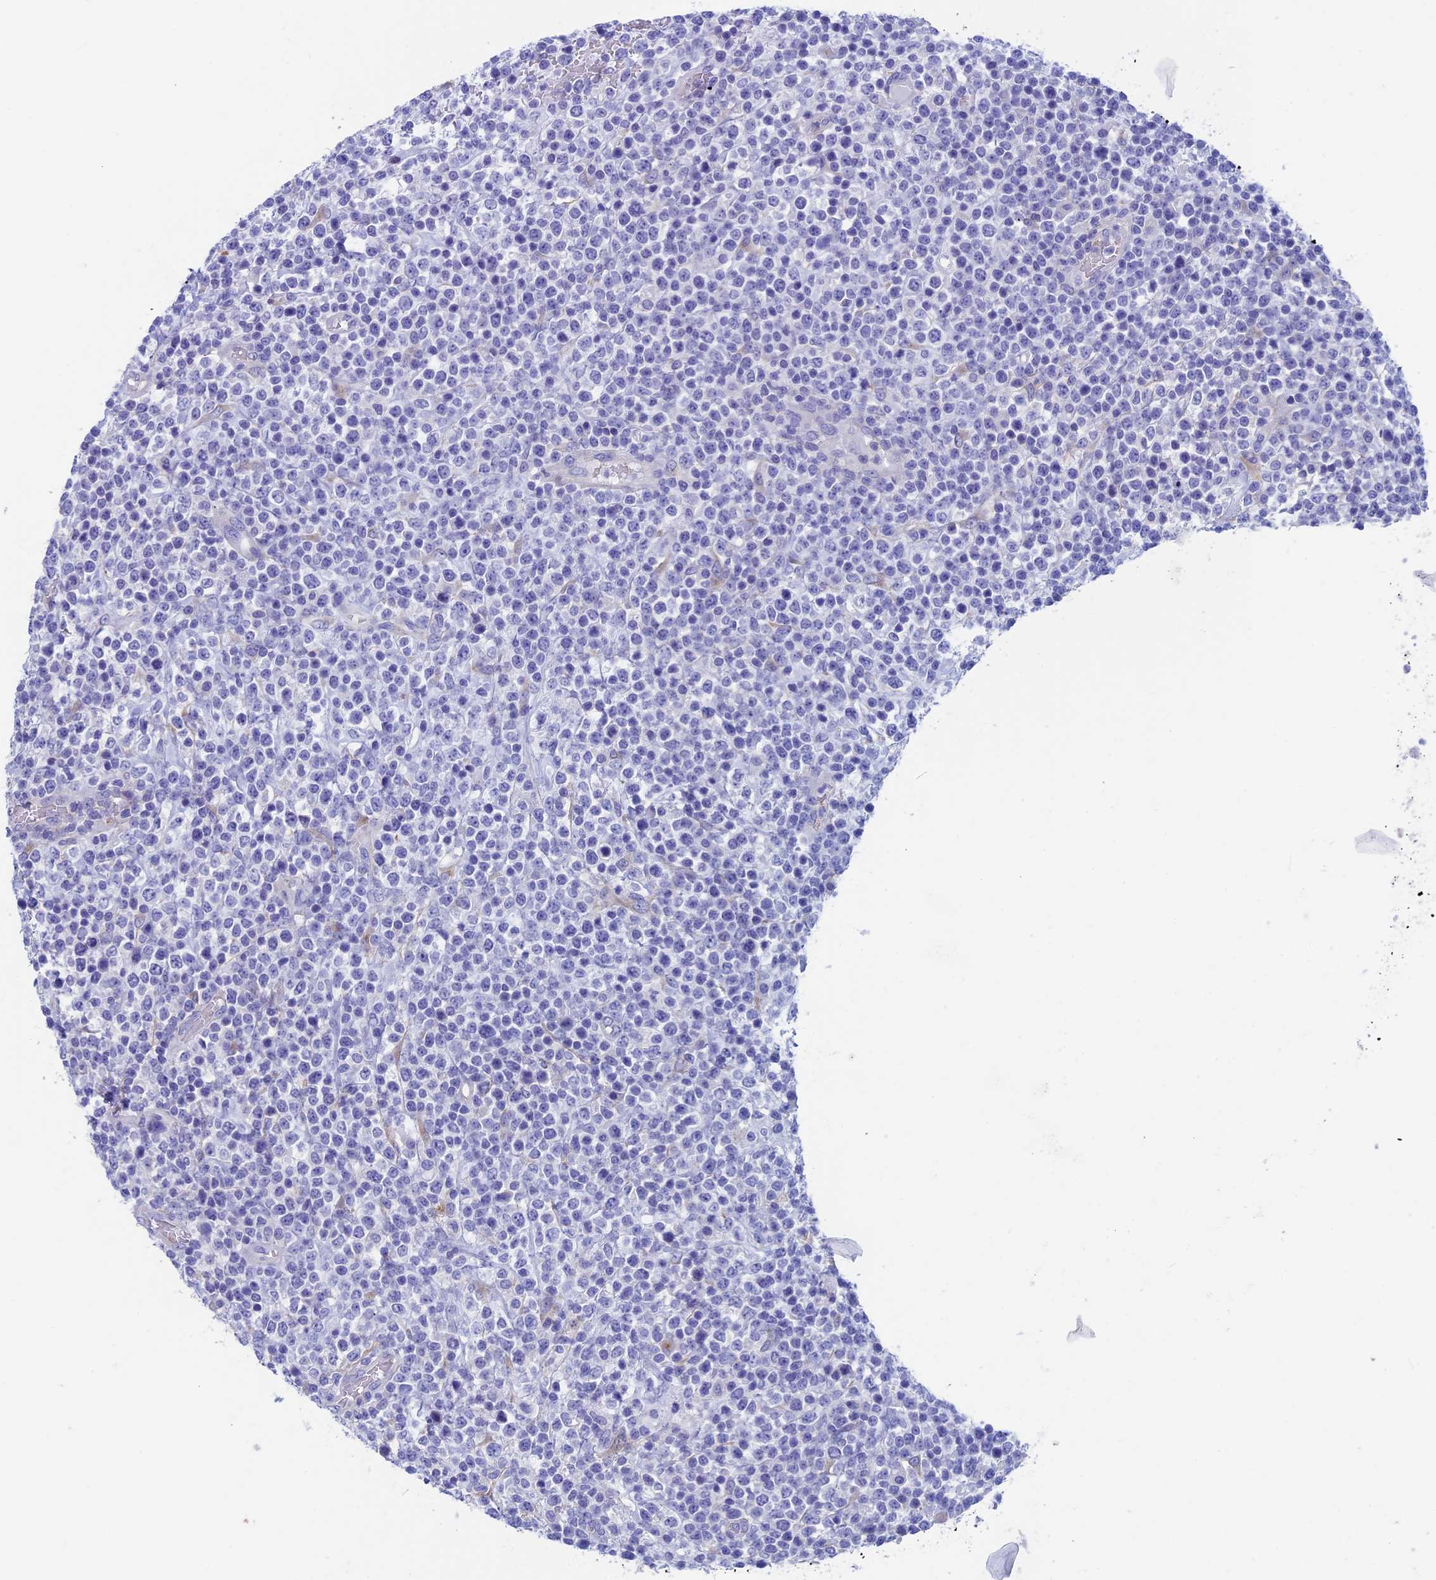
{"staining": {"intensity": "negative", "quantity": "none", "location": "none"}, "tissue": "lymphoma", "cell_type": "Tumor cells", "image_type": "cancer", "snomed": [{"axis": "morphology", "description": "Malignant lymphoma, non-Hodgkin's type, High grade"}, {"axis": "topography", "description": "Colon"}], "caption": "A photomicrograph of malignant lymphoma, non-Hodgkin's type (high-grade) stained for a protein shows no brown staining in tumor cells.", "gene": "ADH7", "patient": {"sex": "female", "age": 53}}